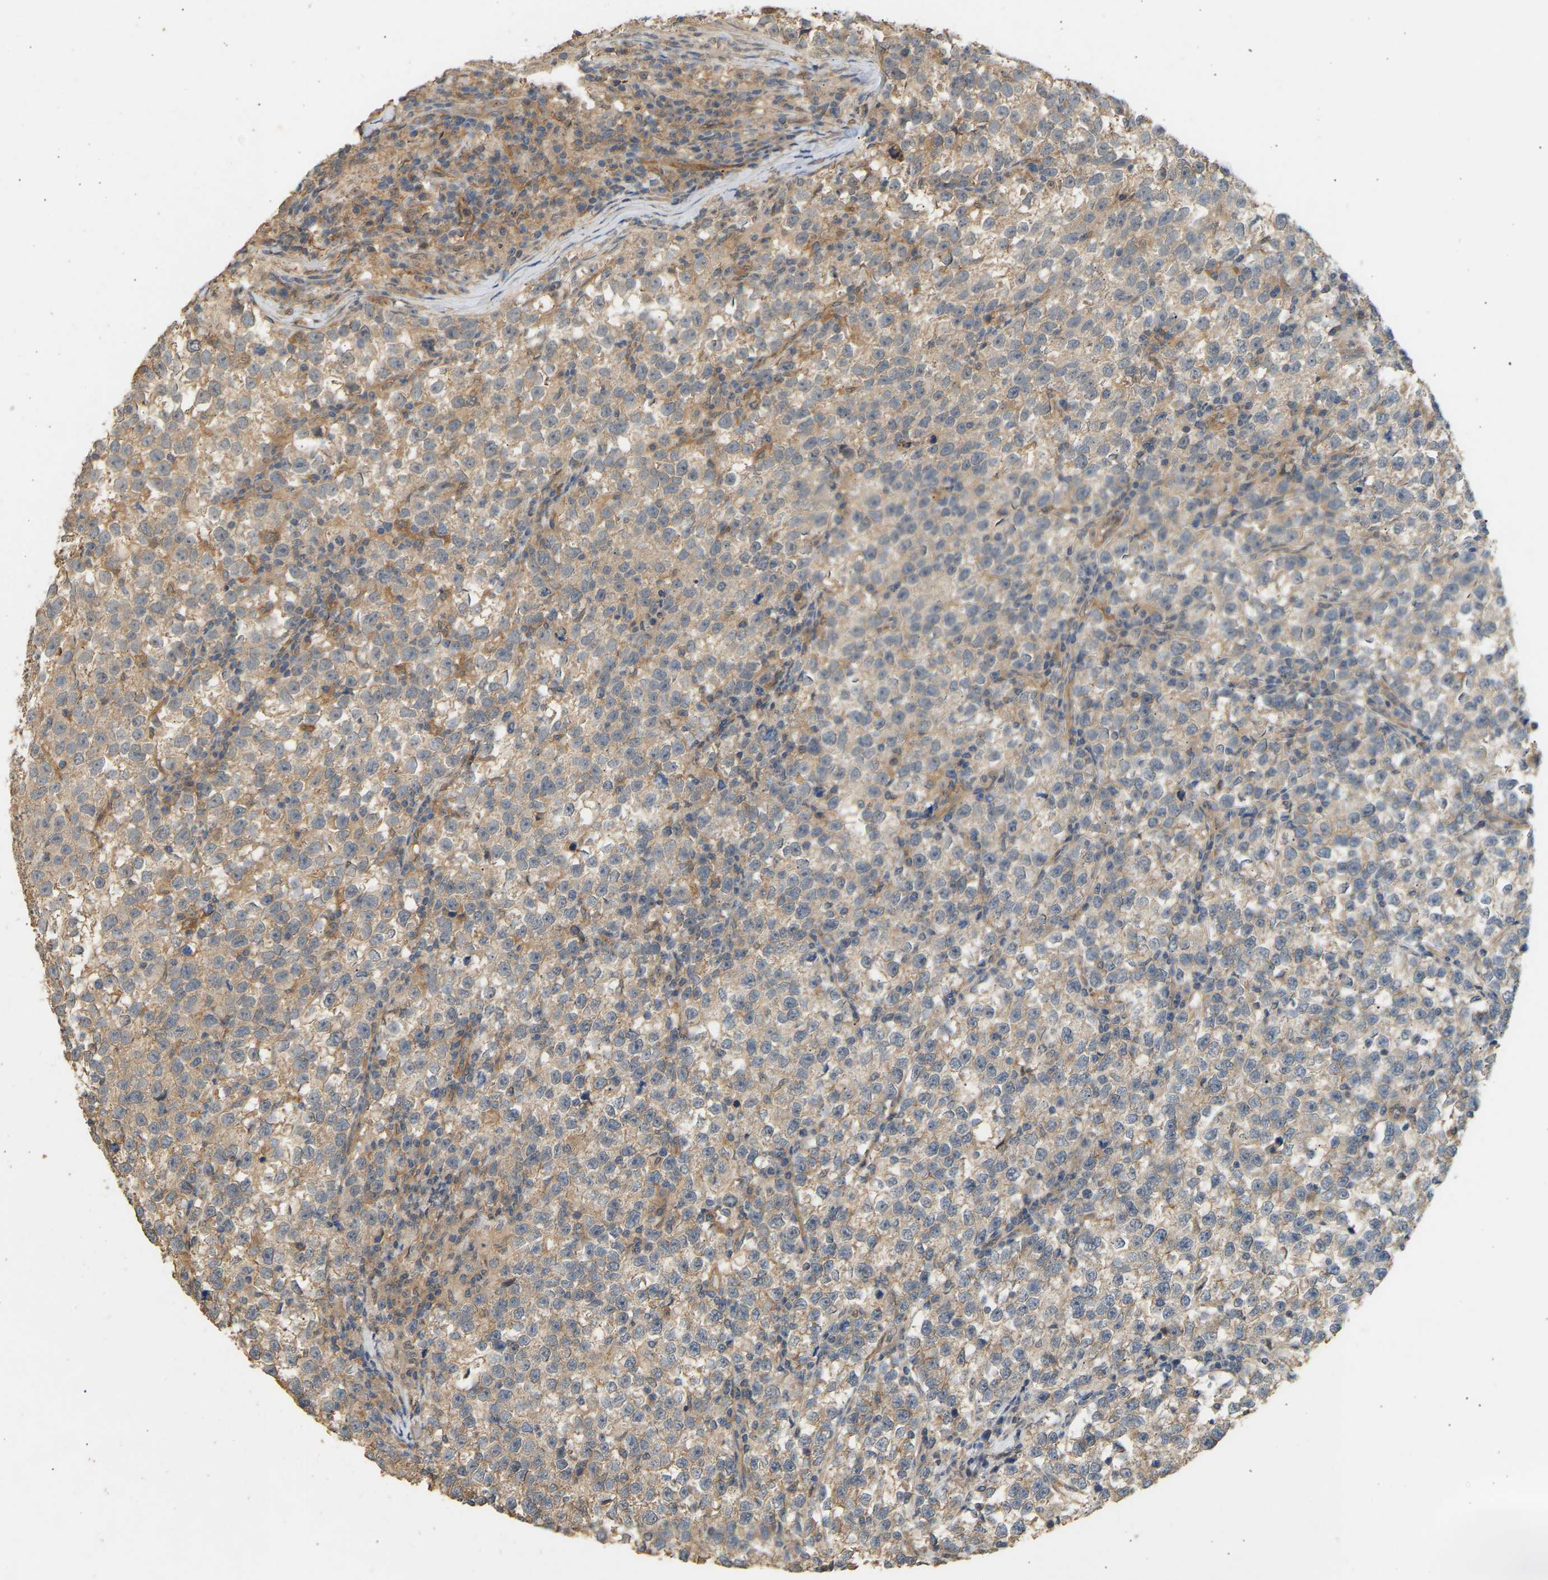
{"staining": {"intensity": "weak", "quantity": "25%-75%", "location": "cytoplasmic/membranous"}, "tissue": "testis cancer", "cell_type": "Tumor cells", "image_type": "cancer", "snomed": [{"axis": "morphology", "description": "Normal tissue, NOS"}, {"axis": "morphology", "description": "Seminoma, NOS"}, {"axis": "topography", "description": "Testis"}], "caption": "Tumor cells reveal low levels of weak cytoplasmic/membranous positivity in about 25%-75% of cells in human testis cancer.", "gene": "RGL1", "patient": {"sex": "male", "age": 43}}